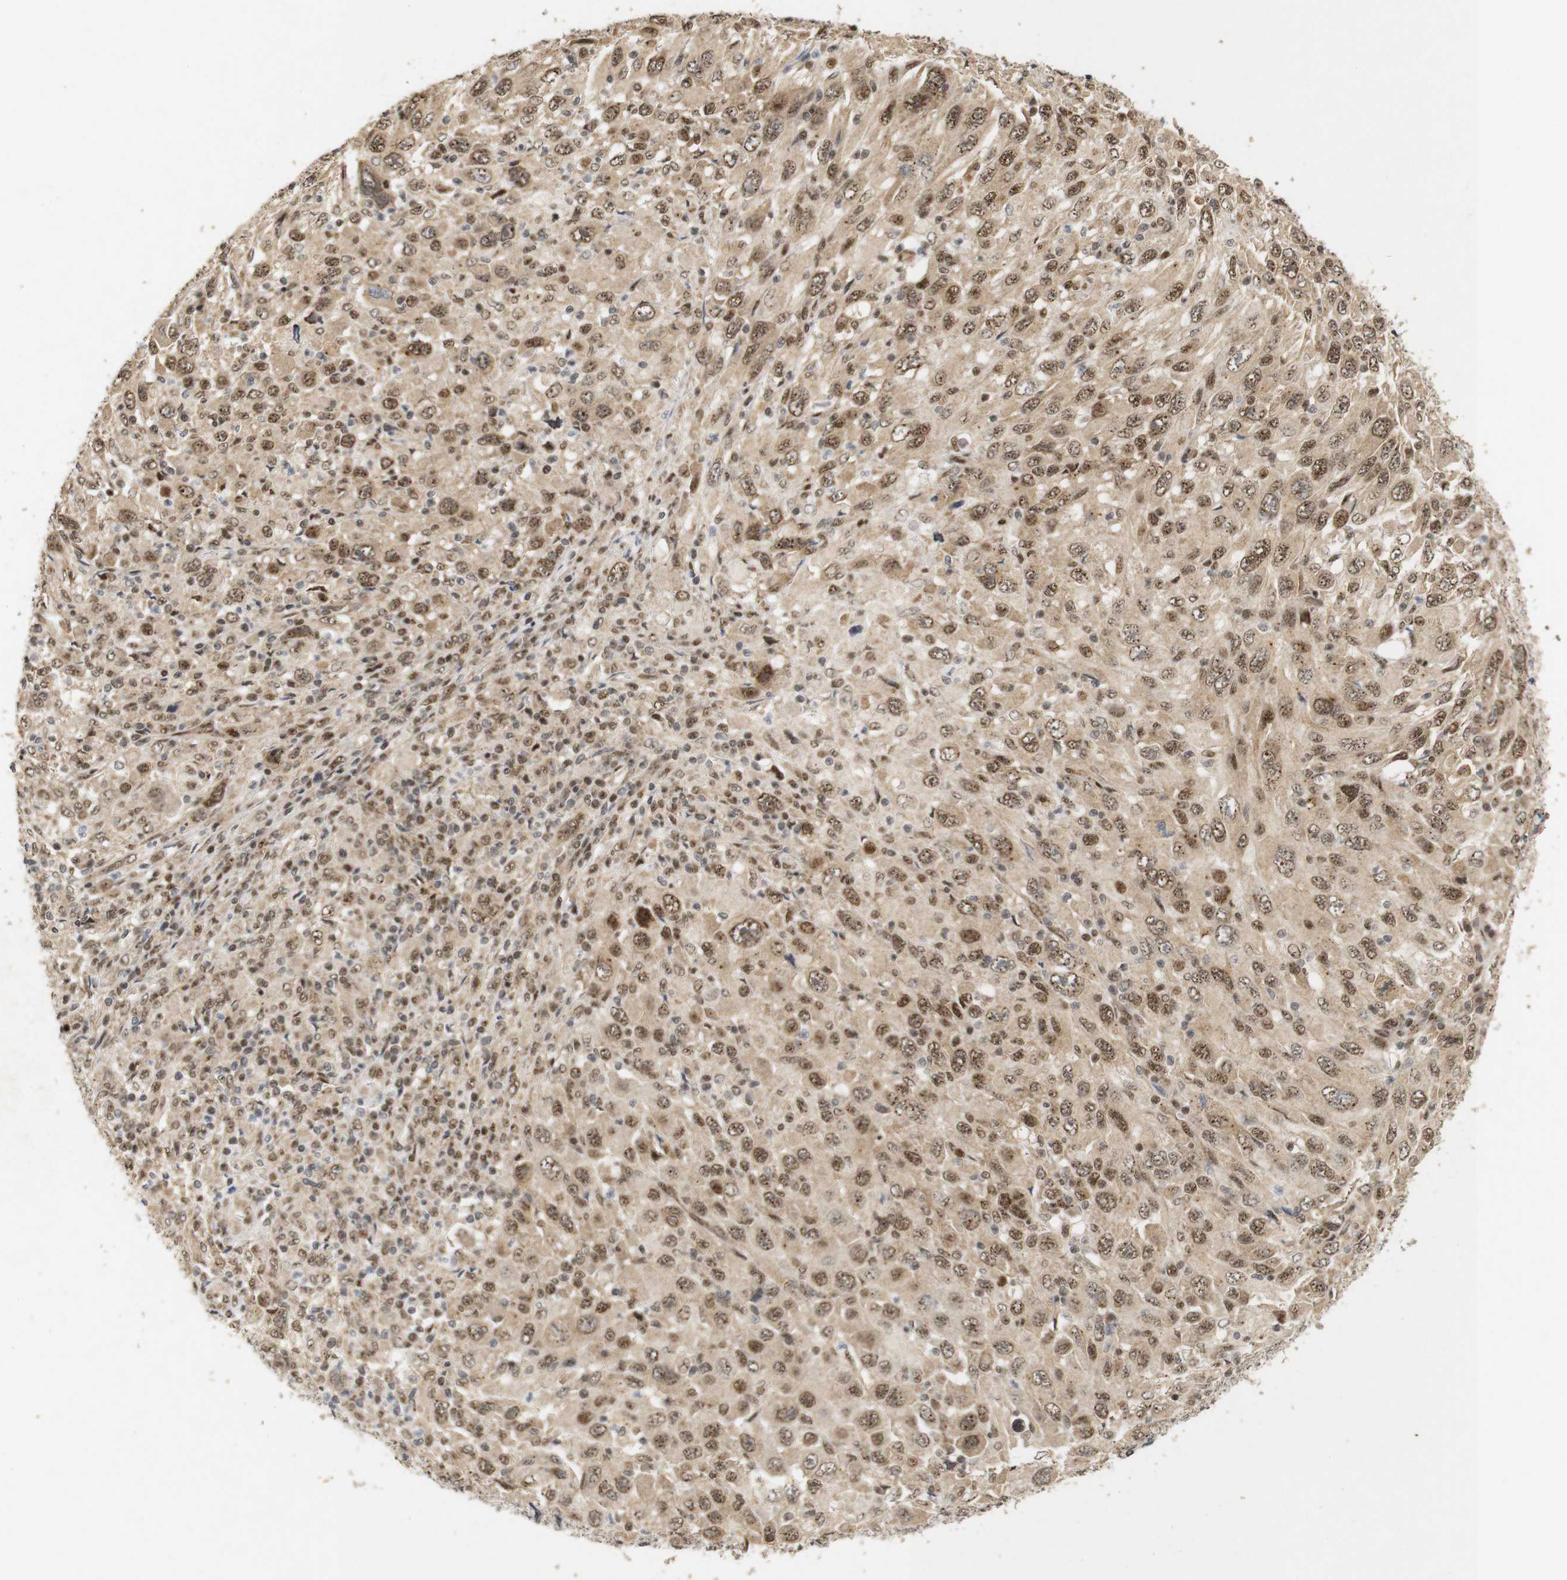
{"staining": {"intensity": "moderate", "quantity": ">75%", "location": "cytoplasmic/membranous,nuclear"}, "tissue": "melanoma", "cell_type": "Tumor cells", "image_type": "cancer", "snomed": [{"axis": "morphology", "description": "Malignant melanoma, Metastatic site"}, {"axis": "topography", "description": "Skin"}], "caption": "Immunohistochemistry (IHC) (DAB) staining of human malignant melanoma (metastatic site) demonstrates moderate cytoplasmic/membranous and nuclear protein positivity in about >75% of tumor cells.", "gene": "PYM1", "patient": {"sex": "female", "age": 56}}